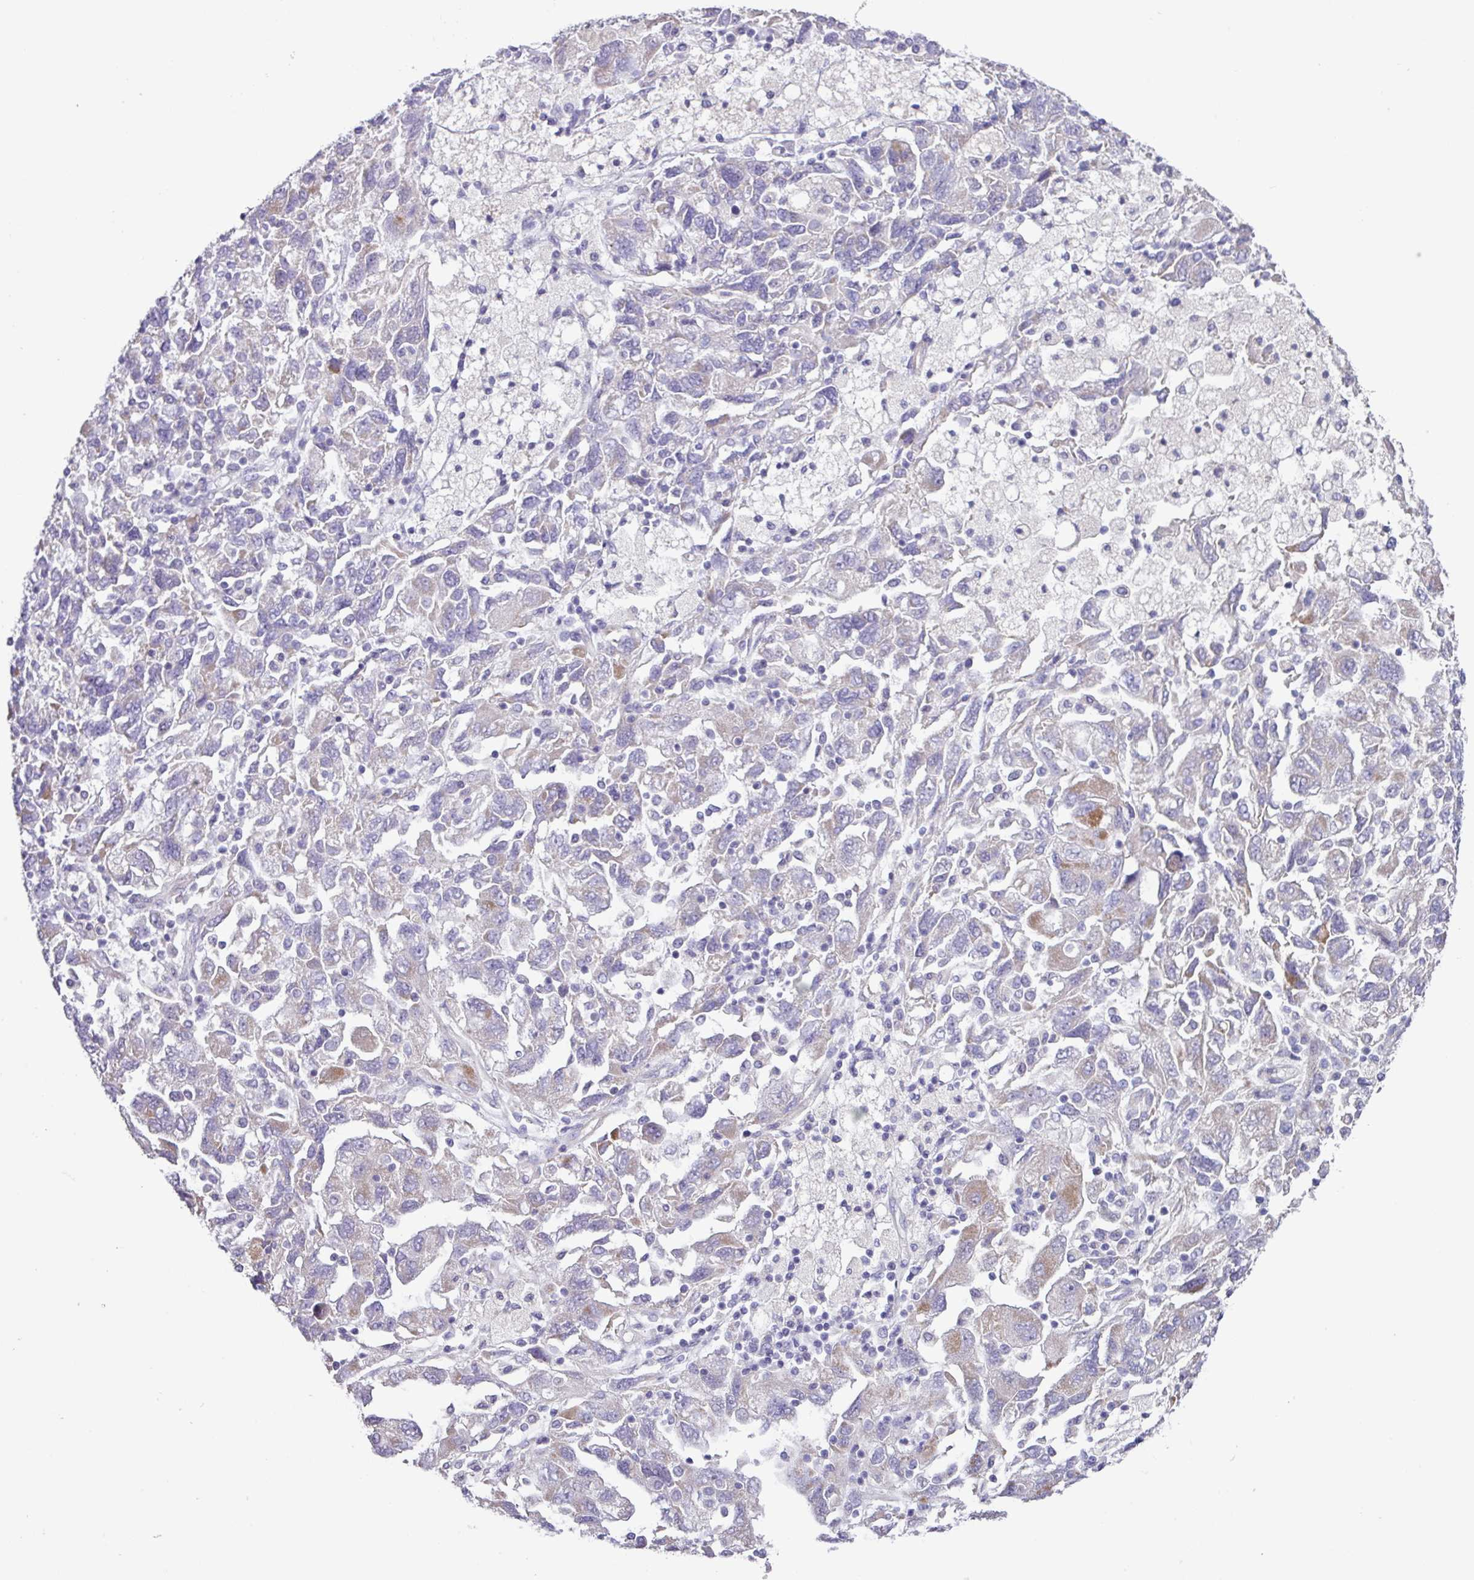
{"staining": {"intensity": "moderate", "quantity": "<25%", "location": "cytoplasmic/membranous"}, "tissue": "ovarian cancer", "cell_type": "Tumor cells", "image_type": "cancer", "snomed": [{"axis": "morphology", "description": "Carcinoma, NOS"}, {"axis": "morphology", "description": "Cystadenocarcinoma, serous, NOS"}, {"axis": "topography", "description": "Ovary"}], "caption": "This histopathology image reveals ovarian cancer (carcinoma) stained with immunohistochemistry to label a protein in brown. The cytoplasmic/membranous of tumor cells show moderate positivity for the protein. Nuclei are counter-stained blue.", "gene": "RGS16", "patient": {"sex": "female", "age": 69}}